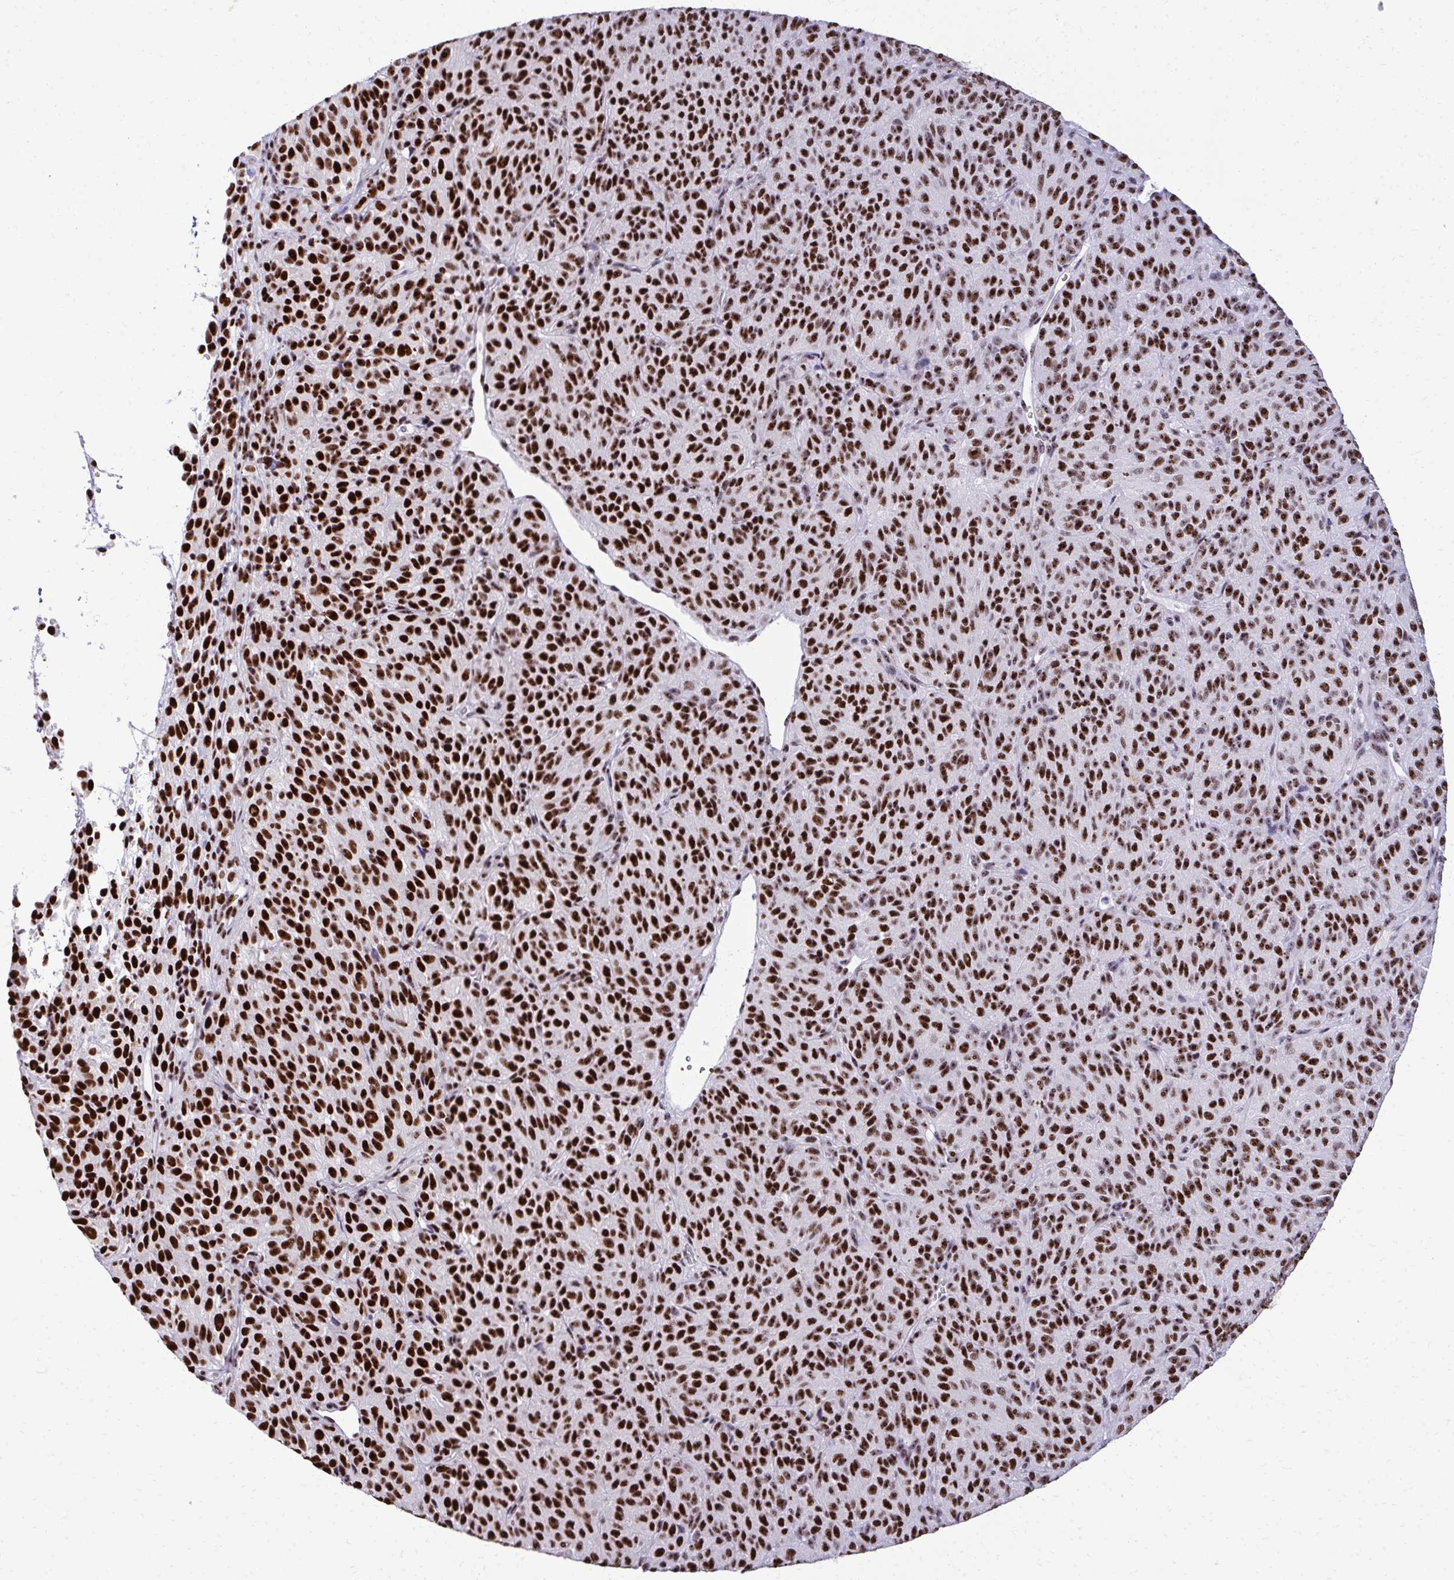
{"staining": {"intensity": "strong", "quantity": ">75%", "location": "nuclear"}, "tissue": "melanoma", "cell_type": "Tumor cells", "image_type": "cancer", "snomed": [{"axis": "morphology", "description": "Malignant melanoma, Metastatic site"}, {"axis": "topography", "description": "Brain"}], "caption": "Malignant melanoma (metastatic site) stained with a brown dye exhibits strong nuclear positive staining in approximately >75% of tumor cells.", "gene": "PELP1", "patient": {"sex": "female", "age": 56}}